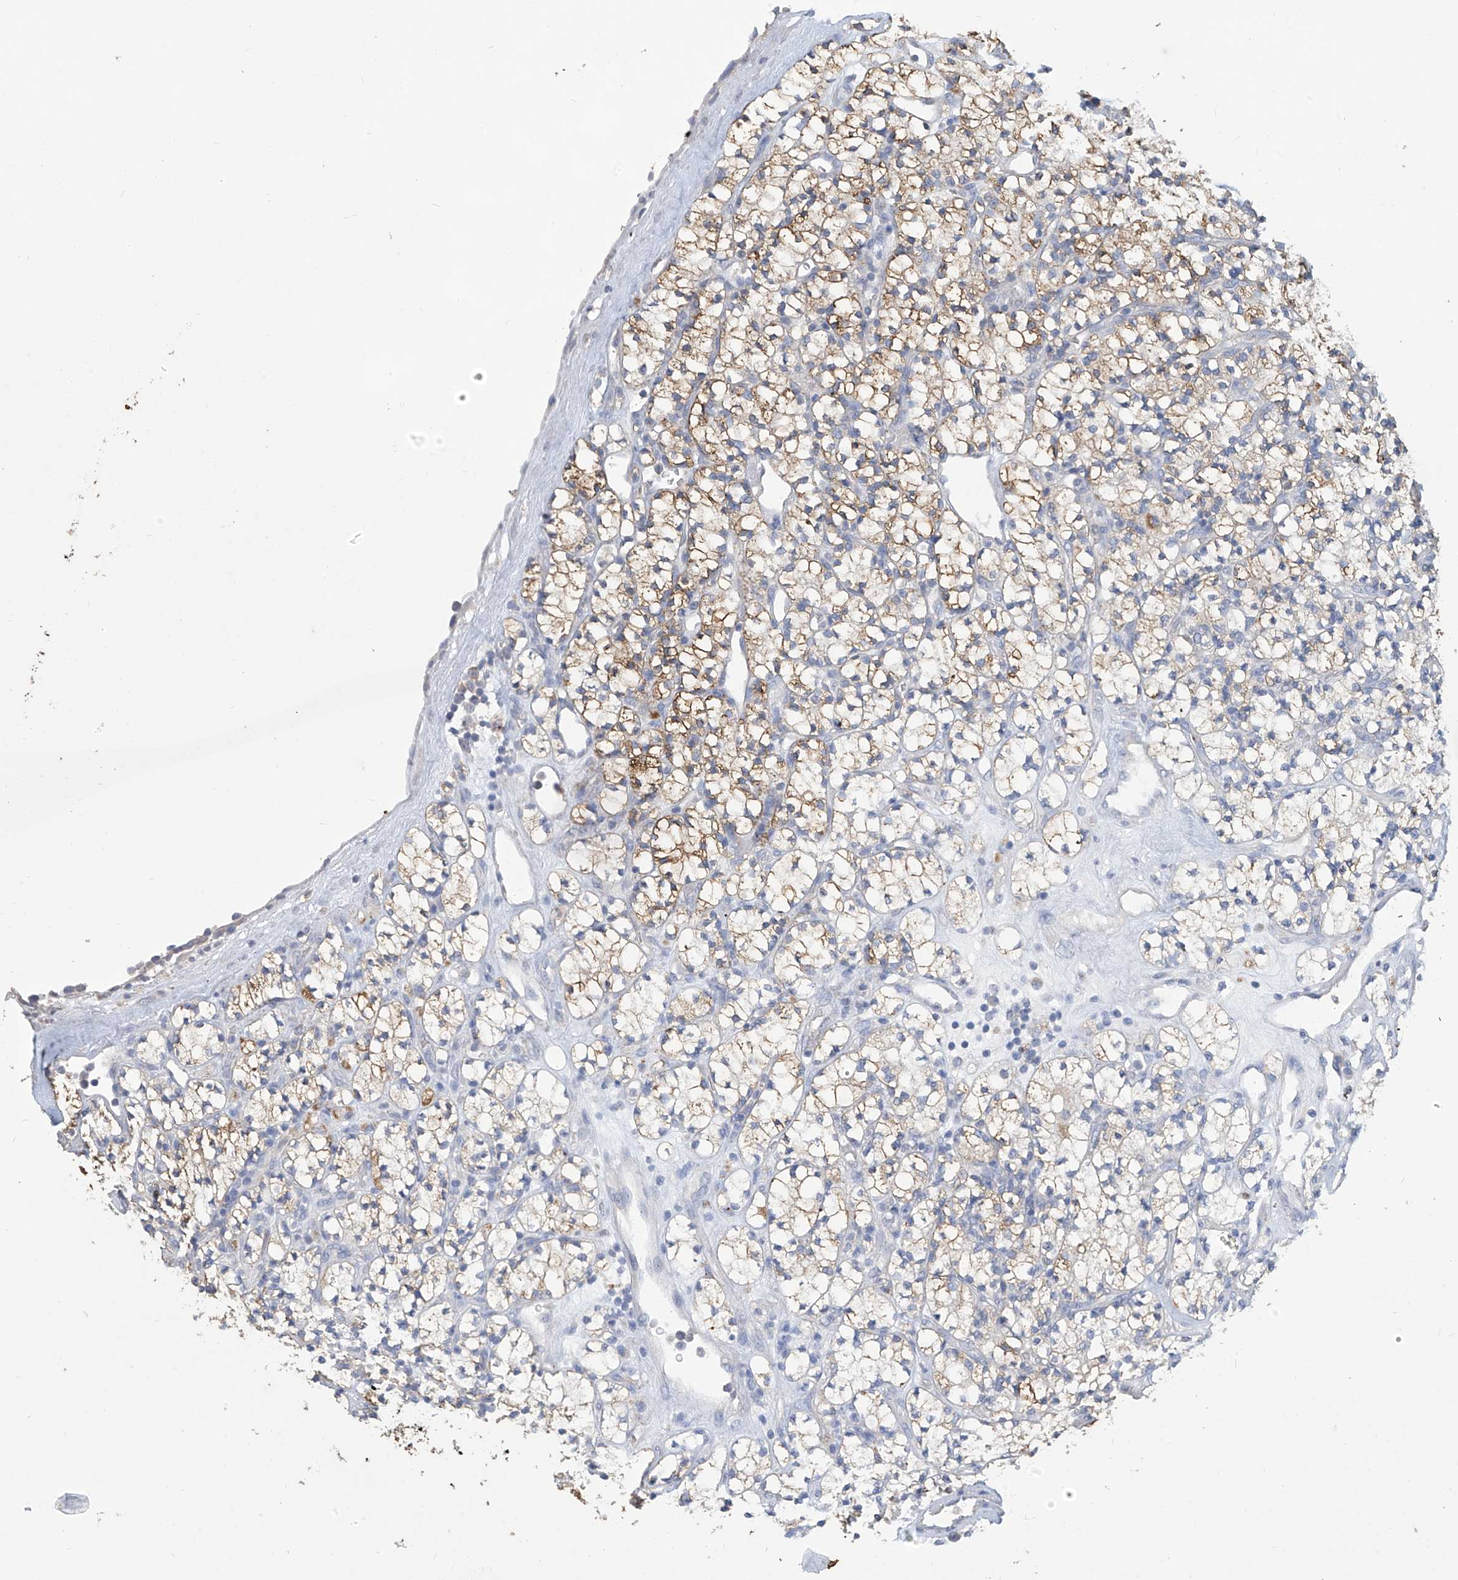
{"staining": {"intensity": "moderate", "quantity": "25%-75%", "location": "cytoplasmic/membranous"}, "tissue": "renal cancer", "cell_type": "Tumor cells", "image_type": "cancer", "snomed": [{"axis": "morphology", "description": "Adenocarcinoma, NOS"}, {"axis": "topography", "description": "Kidney"}], "caption": "There is medium levels of moderate cytoplasmic/membranous positivity in tumor cells of renal cancer (adenocarcinoma), as demonstrated by immunohistochemical staining (brown color).", "gene": "OGT", "patient": {"sex": "male", "age": 77}}